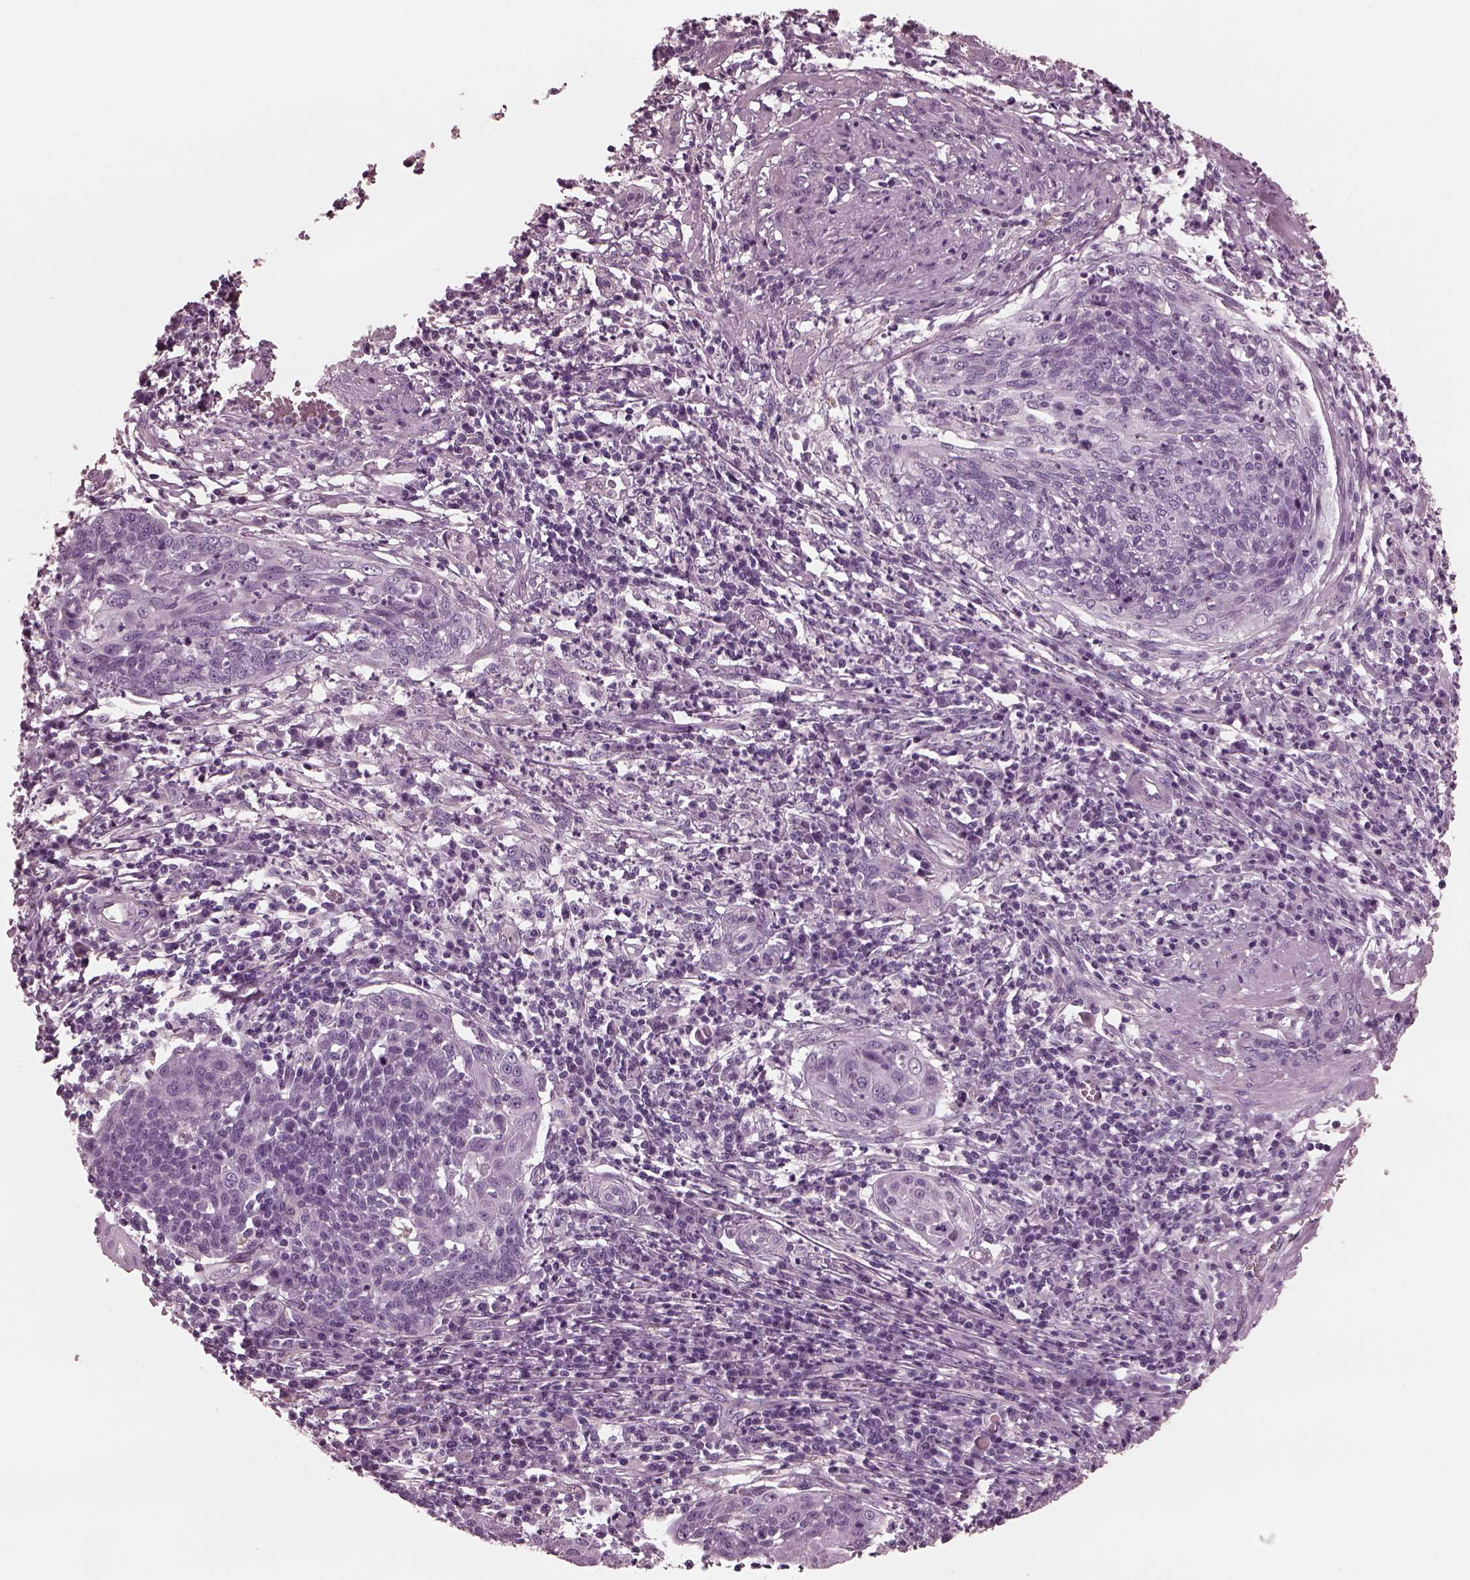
{"staining": {"intensity": "negative", "quantity": "none", "location": "none"}, "tissue": "cervical cancer", "cell_type": "Tumor cells", "image_type": "cancer", "snomed": [{"axis": "morphology", "description": "Squamous cell carcinoma, NOS"}, {"axis": "topography", "description": "Cervix"}], "caption": "This is an immunohistochemistry (IHC) image of squamous cell carcinoma (cervical). There is no positivity in tumor cells.", "gene": "CGA", "patient": {"sex": "female", "age": 34}}